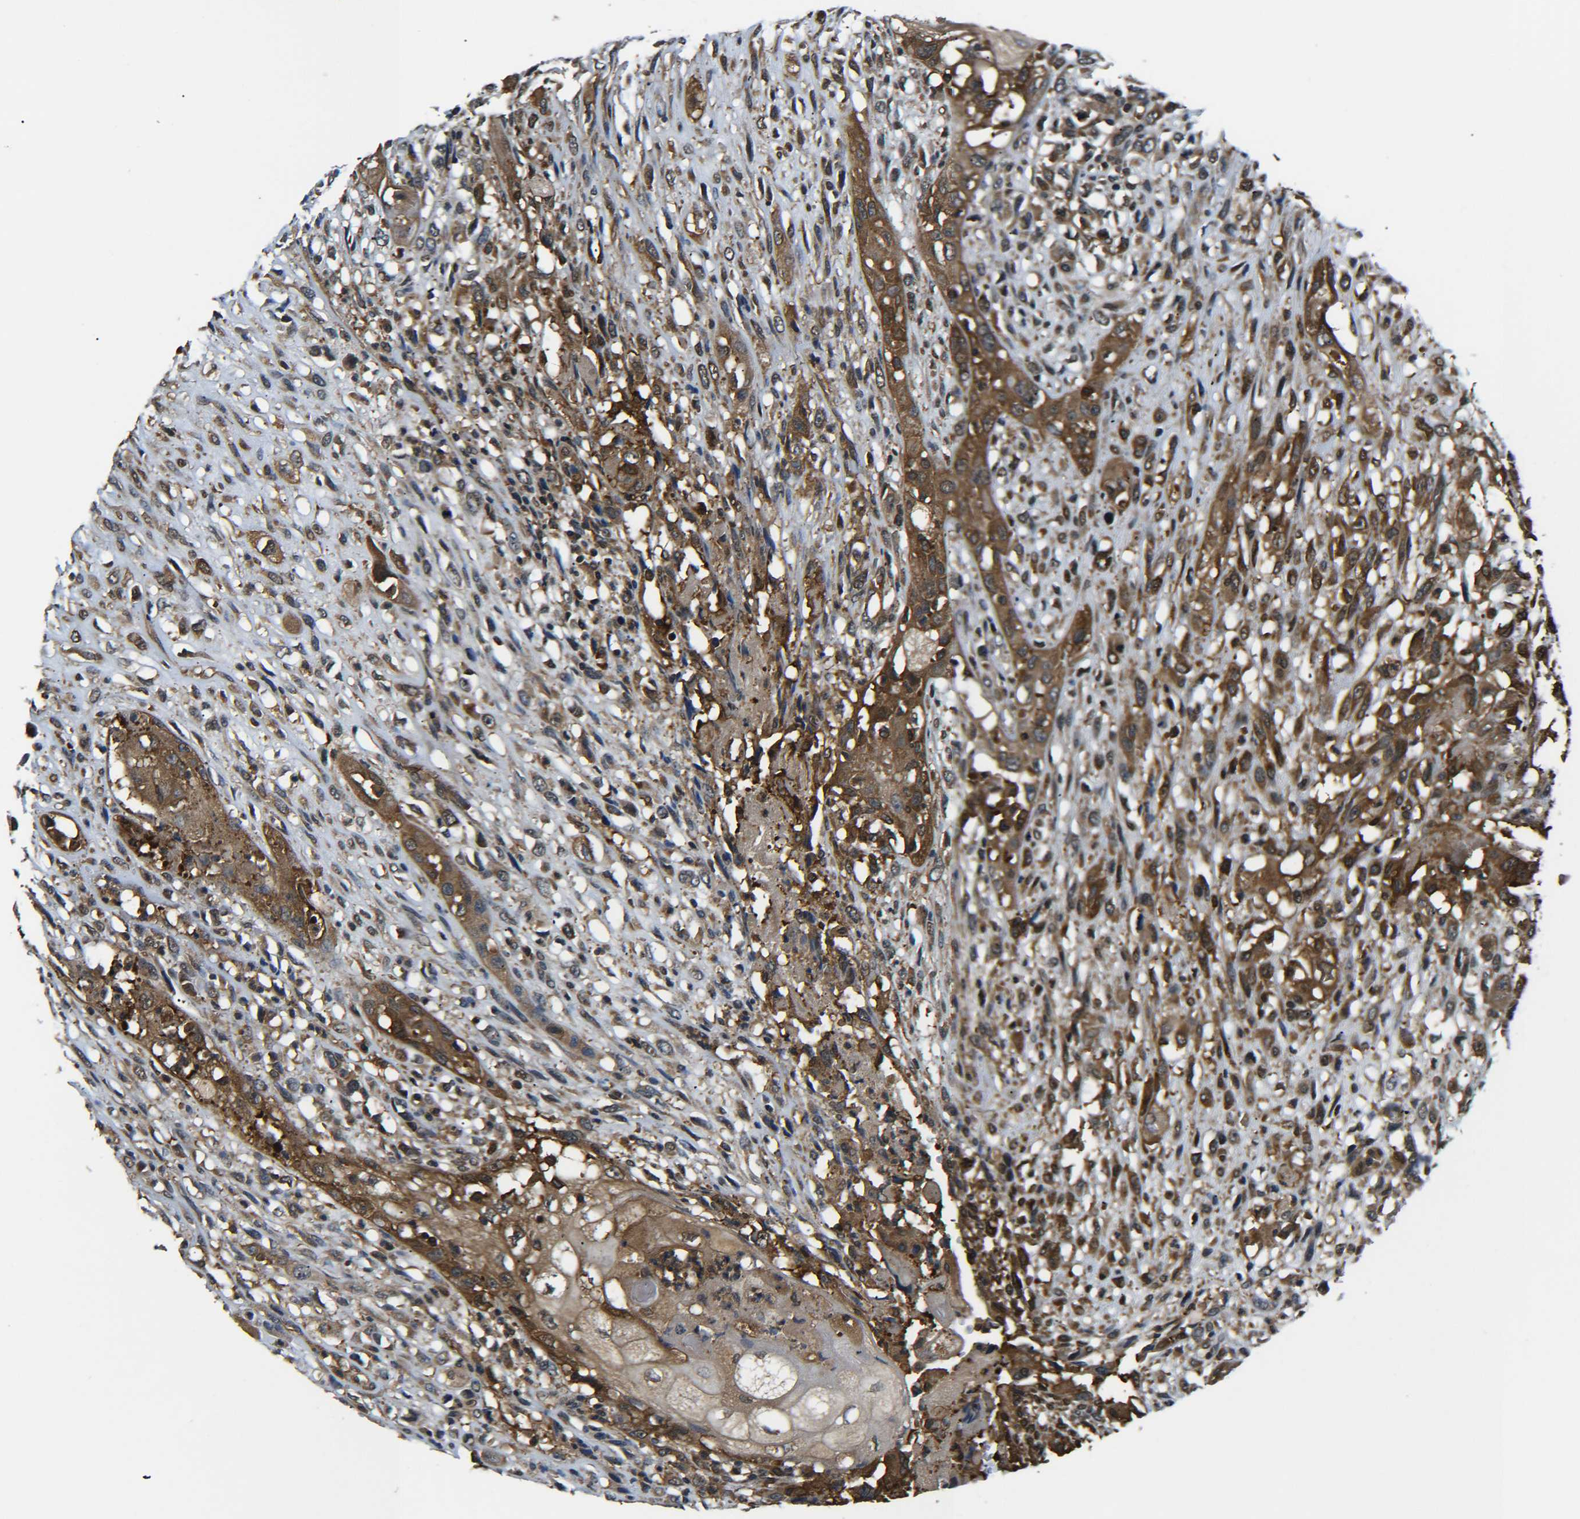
{"staining": {"intensity": "strong", "quantity": ">75%", "location": "cytoplasmic/membranous"}, "tissue": "head and neck cancer", "cell_type": "Tumor cells", "image_type": "cancer", "snomed": [{"axis": "morphology", "description": "Necrosis, NOS"}, {"axis": "morphology", "description": "Neoplasm, malignant, NOS"}, {"axis": "topography", "description": "Salivary gland"}, {"axis": "topography", "description": "Head-Neck"}], "caption": "Immunohistochemistry (IHC) staining of malignant neoplasm (head and neck), which displays high levels of strong cytoplasmic/membranous expression in approximately >75% of tumor cells indicating strong cytoplasmic/membranous protein positivity. The staining was performed using DAB (3,3'-diaminobenzidine) (brown) for protein detection and nuclei were counterstained in hematoxylin (blue).", "gene": "PREB", "patient": {"sex": "male", "age": 43}}